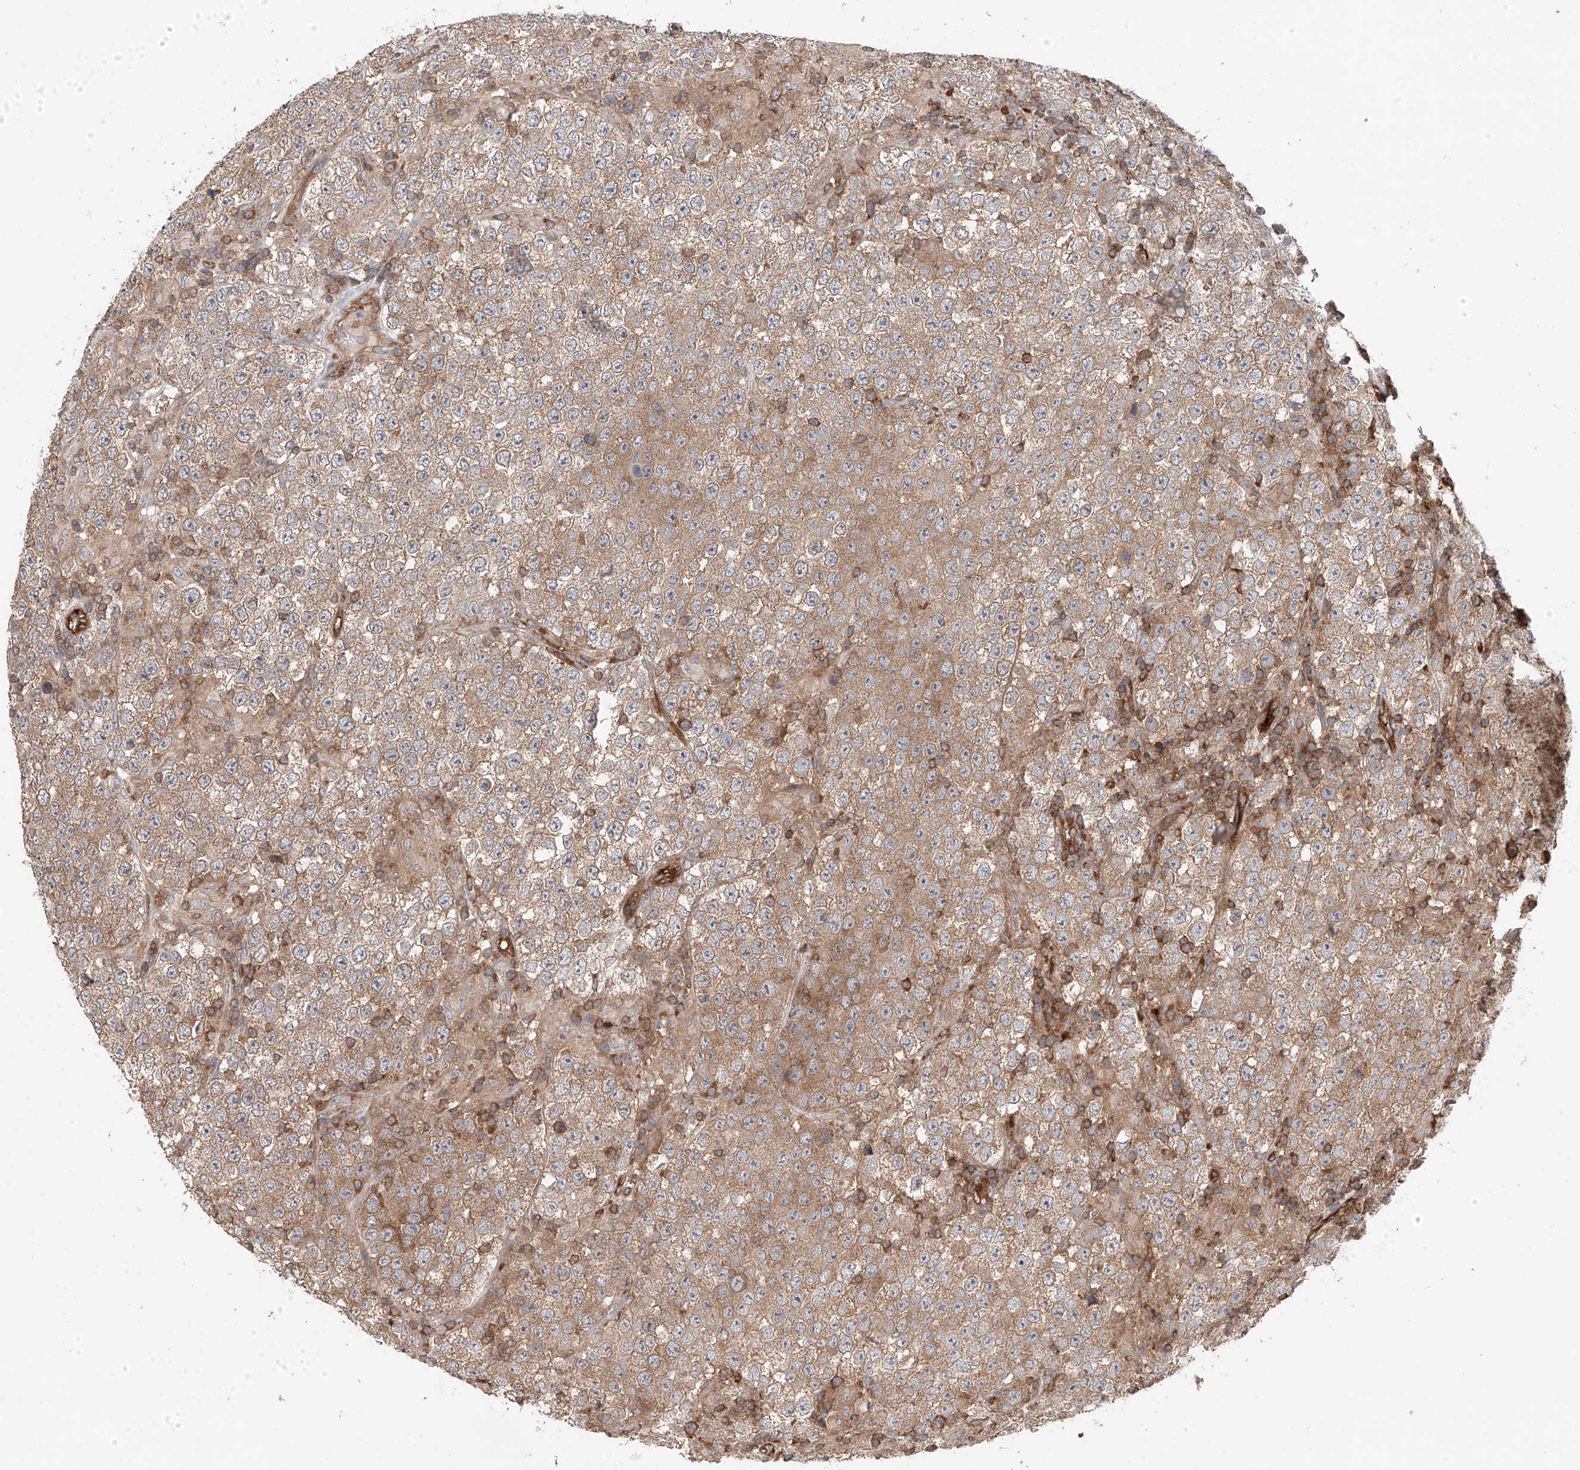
{"staining": {"intensity": "moderate", "quantity": ">75%", "location": "cytoplasmic/membranous"}, "tissue": "testis cancer", "cell_type": "Tumor cells", "image_type": "cancer", "snomed": [{"axis": "morphology", "description": "Normal tissue, NOS"}, {"axis": "morphology", "description": "Urothelial carcinoma, High grade"}, {"axis": "morphology", "description": "Seminoma, NOS"}, {"axis": "morphology", "description": "Carcinoma, Embryonal, NOS"}, {"axis": "topography", "description": "Urinary bladder"}, {"axis": "topography", "description": "Testis"}], "caption": "An immunohistochemistry (IHC) image of tumor tissue is shown. Protein staining in brown highlights moderate cytoplasmic/membranous positivity in testis seminoma within tumor cells.", "gene": "FRYL", "patient": {"sex": "male", "age": 41}}